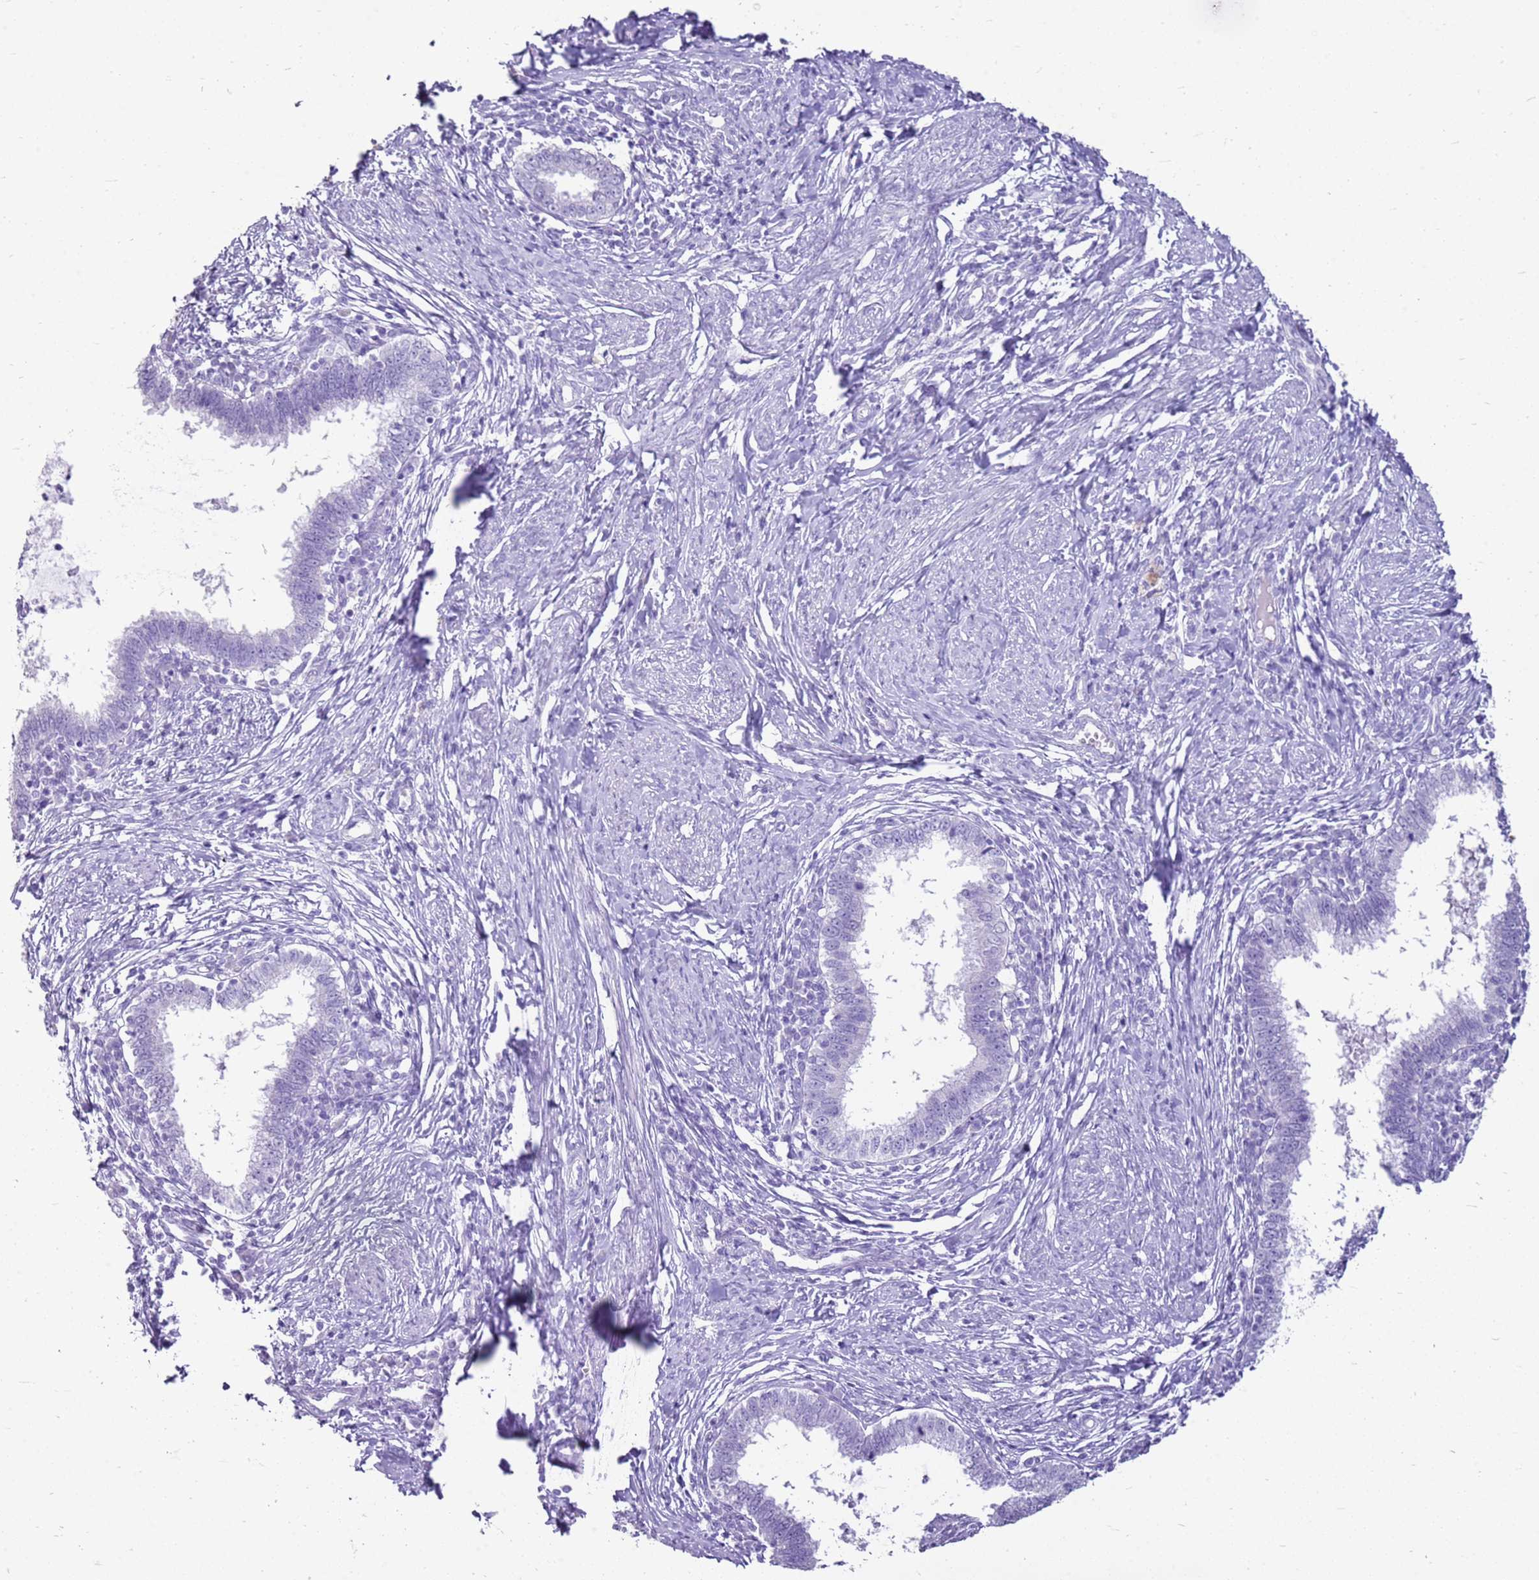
{"staining": {"intensity": "negative", "quantity": "none", "location": "none"}, "tissue": "cervical cancer", "cell_type": "Tumor cells", "image_type": "cancer", "snomed": [{"axis": "morphology", "description": "Adenocarcinoma, NOS"}, {"axis": "topography", "description": "Cervix"}], "caption": "This is a histopathology image of immunohistochemistry (IHC) staining of adenocarcinoma (cervical), which shows no positivity in tumor cells.", "gene": "CA8", "patient": {"sex": "female", "age": 36}}